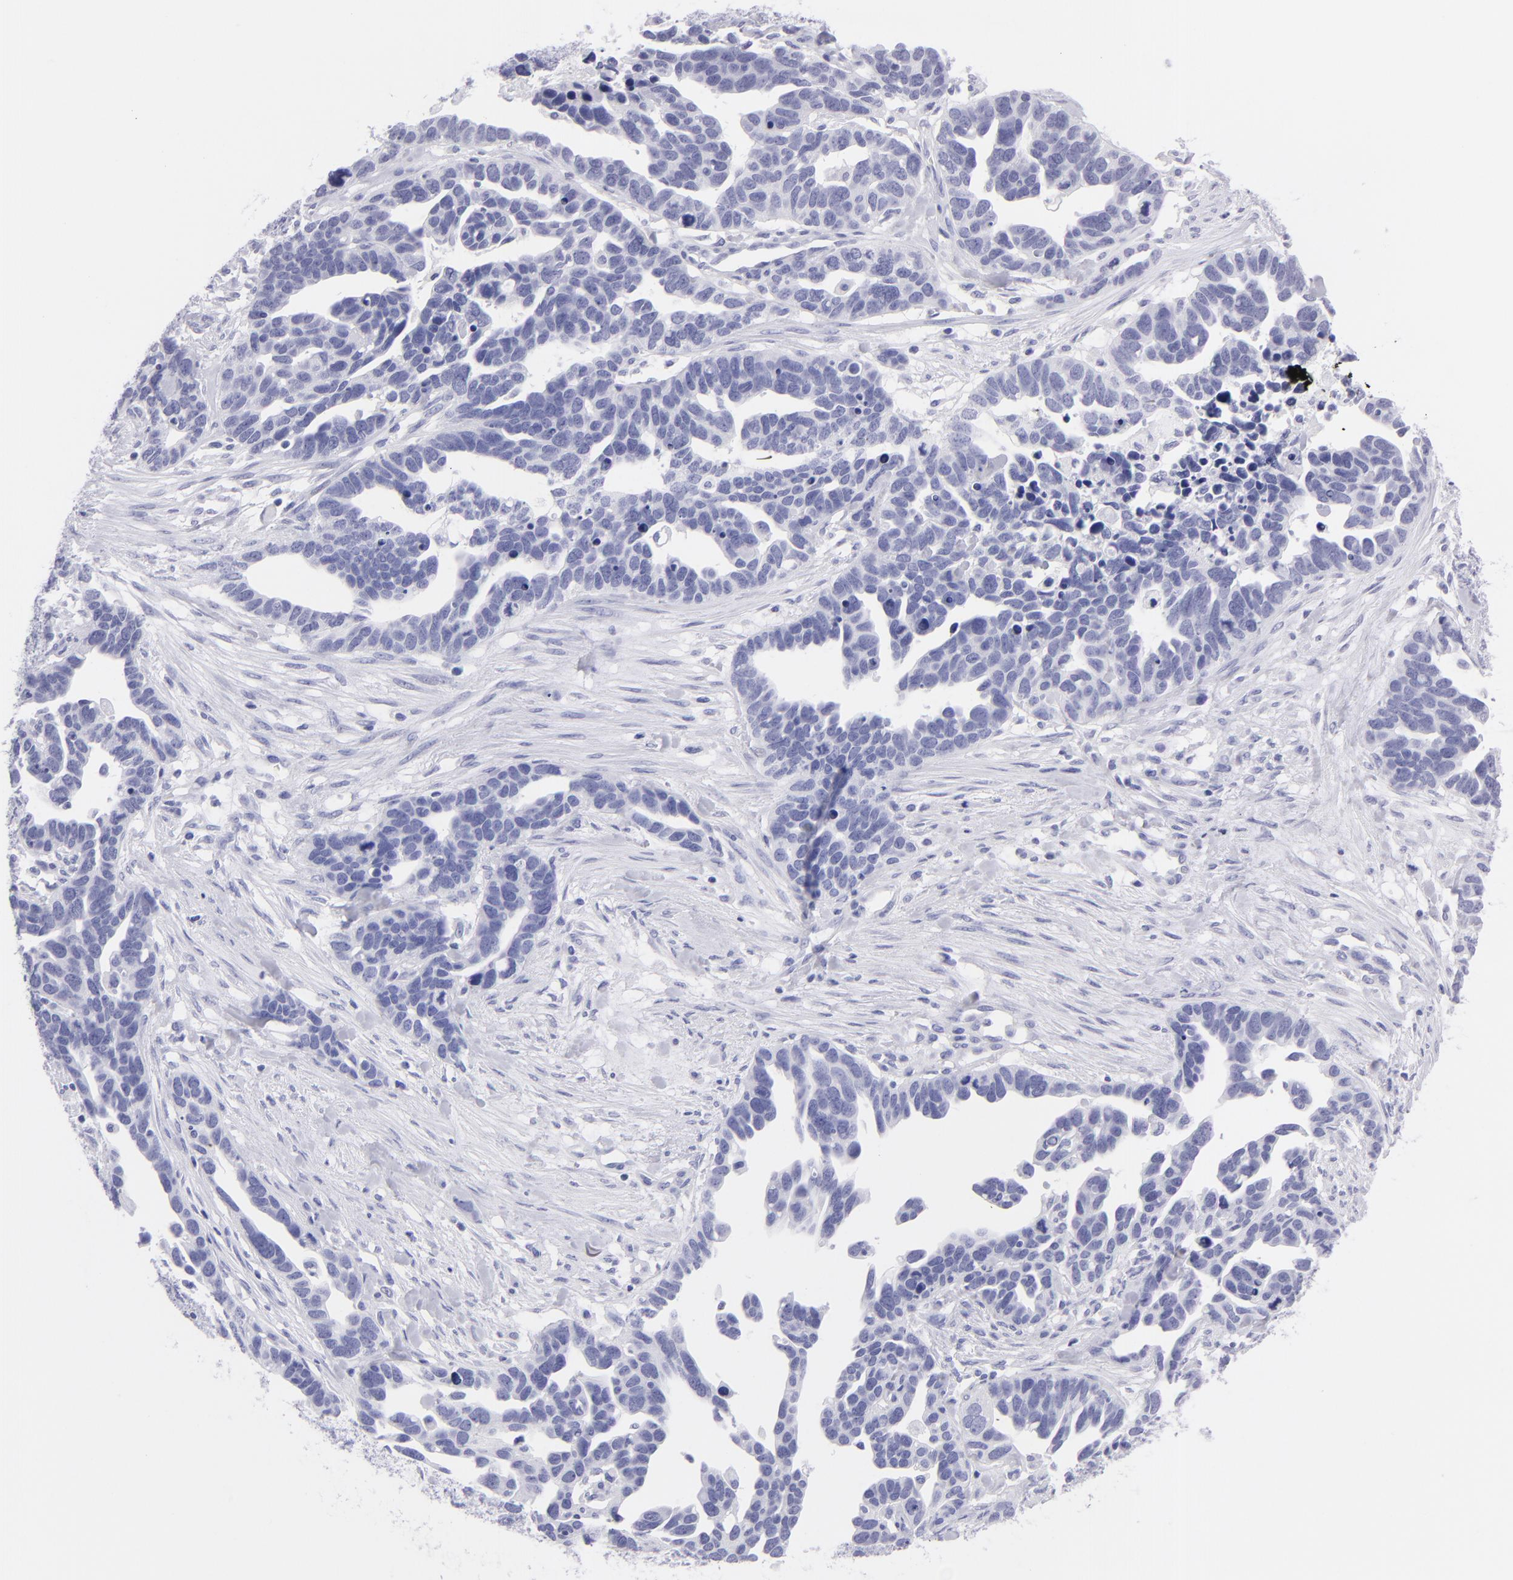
{"staining": {"intensity": "negative", "quantity": "none", "location": "none"}, "tissue": "ovarian cancer", "cell_type": "Tumor cells", "image_type": "cancer", "snomed": [{"axis": "morphology", "description": "Cystadenocarcinoma, serous, NOS"}, {"axis": "topography", "description": "Ovary"}], "caption": "High magnification brightfield microscopy of ovarian cancer stained with DAB (3,3'-diaminobenzidine) (brown) and counterstained with hematoxylin (blue): tumor cells show no significant positivity.", "gene": "SLC1A3", "patient": {"sex": "female", "age": 54}}